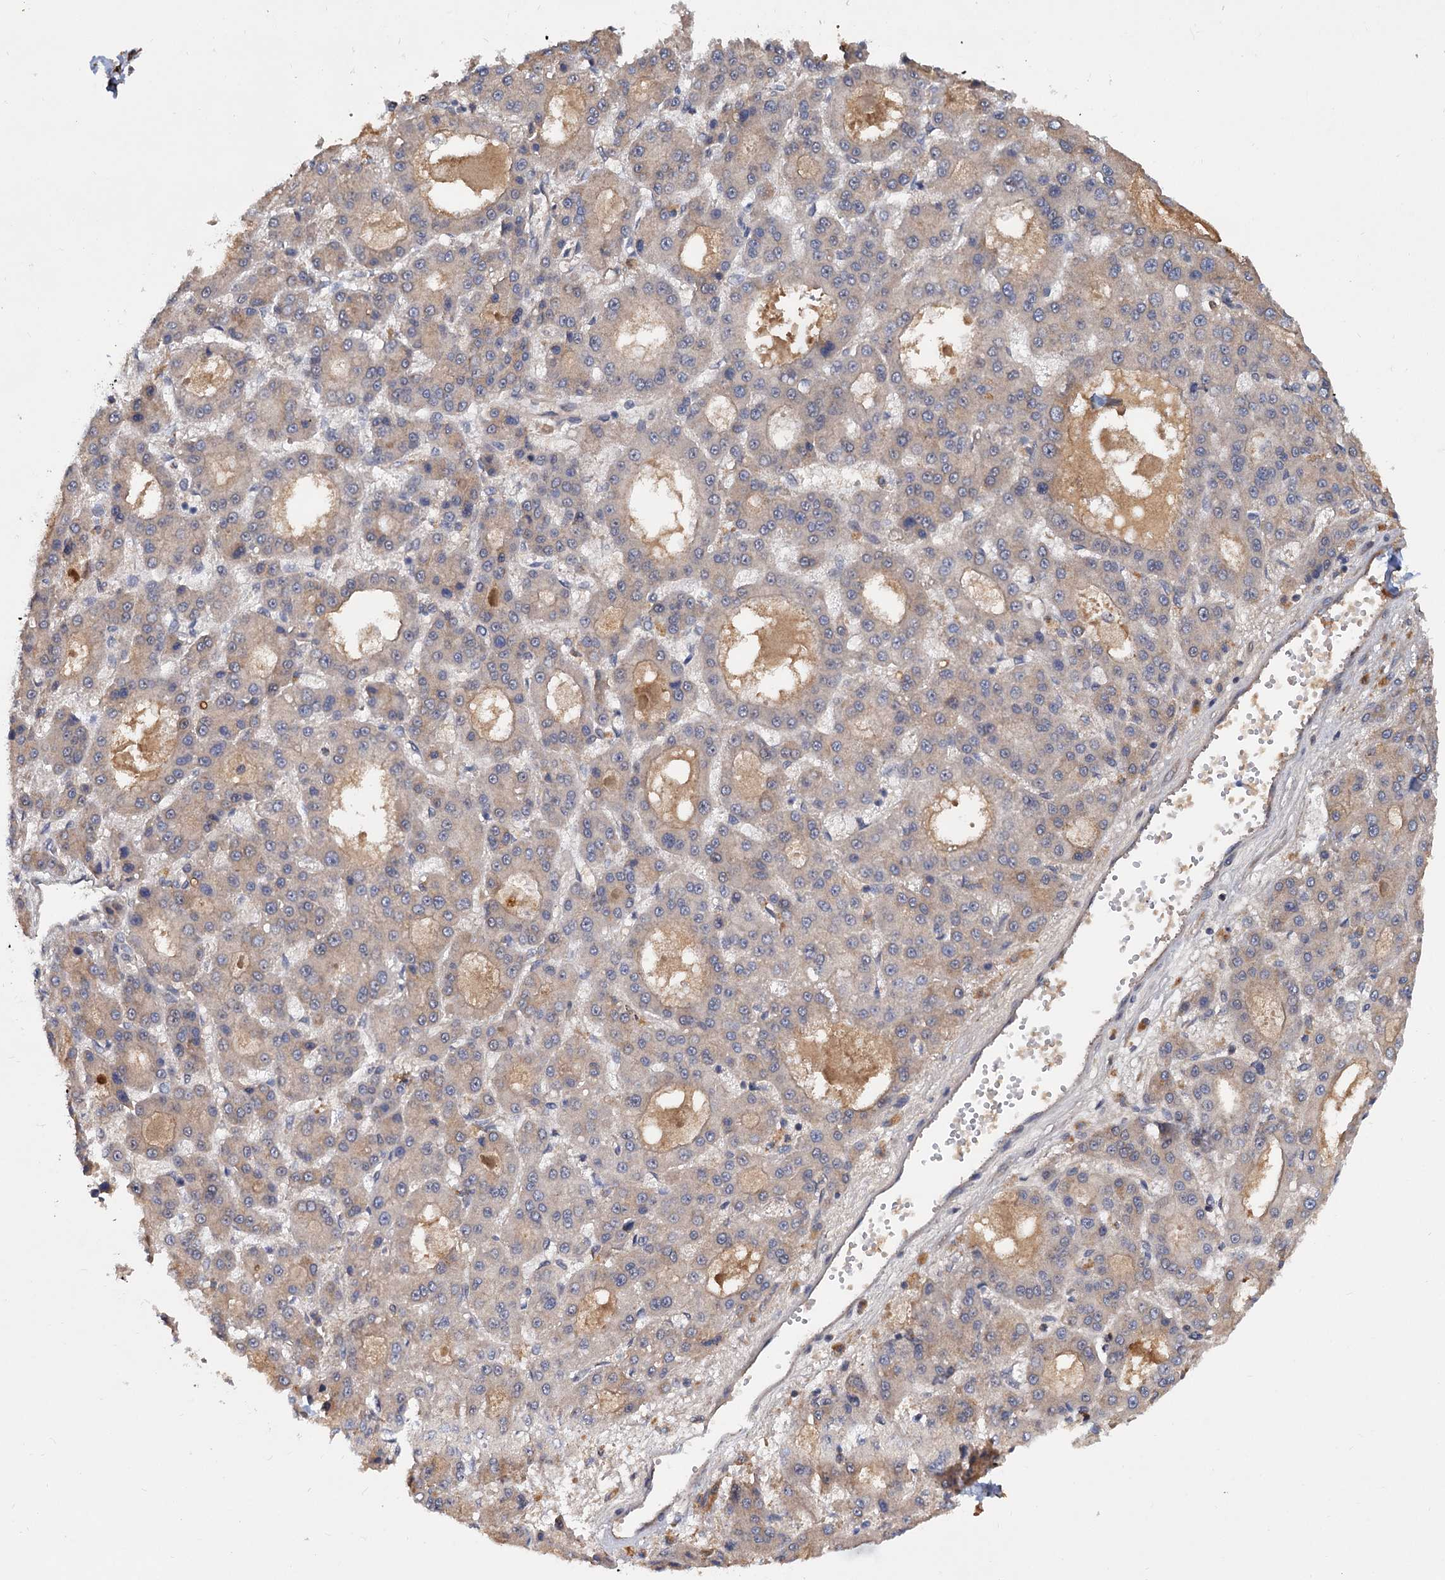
{"staining": {"intensity": "weak", "quantity": "25%-75%", "location": "cytoplasmic/membranous"}, "tissue": "liver cancer", "cell_type": "Tumor cells", "image_type": "cancer", "snomed": [{"axis": "morphology", "description": "Carcinoma, Hepatocellular, NOS"}, {"axis": "topography", "description": "Liver"}], "caption": "Brown immunohistochemical staining in liver hepatocellular carcinoma reveals weak cytoplasmic/membranous positivity in about 25%-75% of tumor cells.", "gene": "SNX15", "patient": {"sex": "male", "age": 70}}